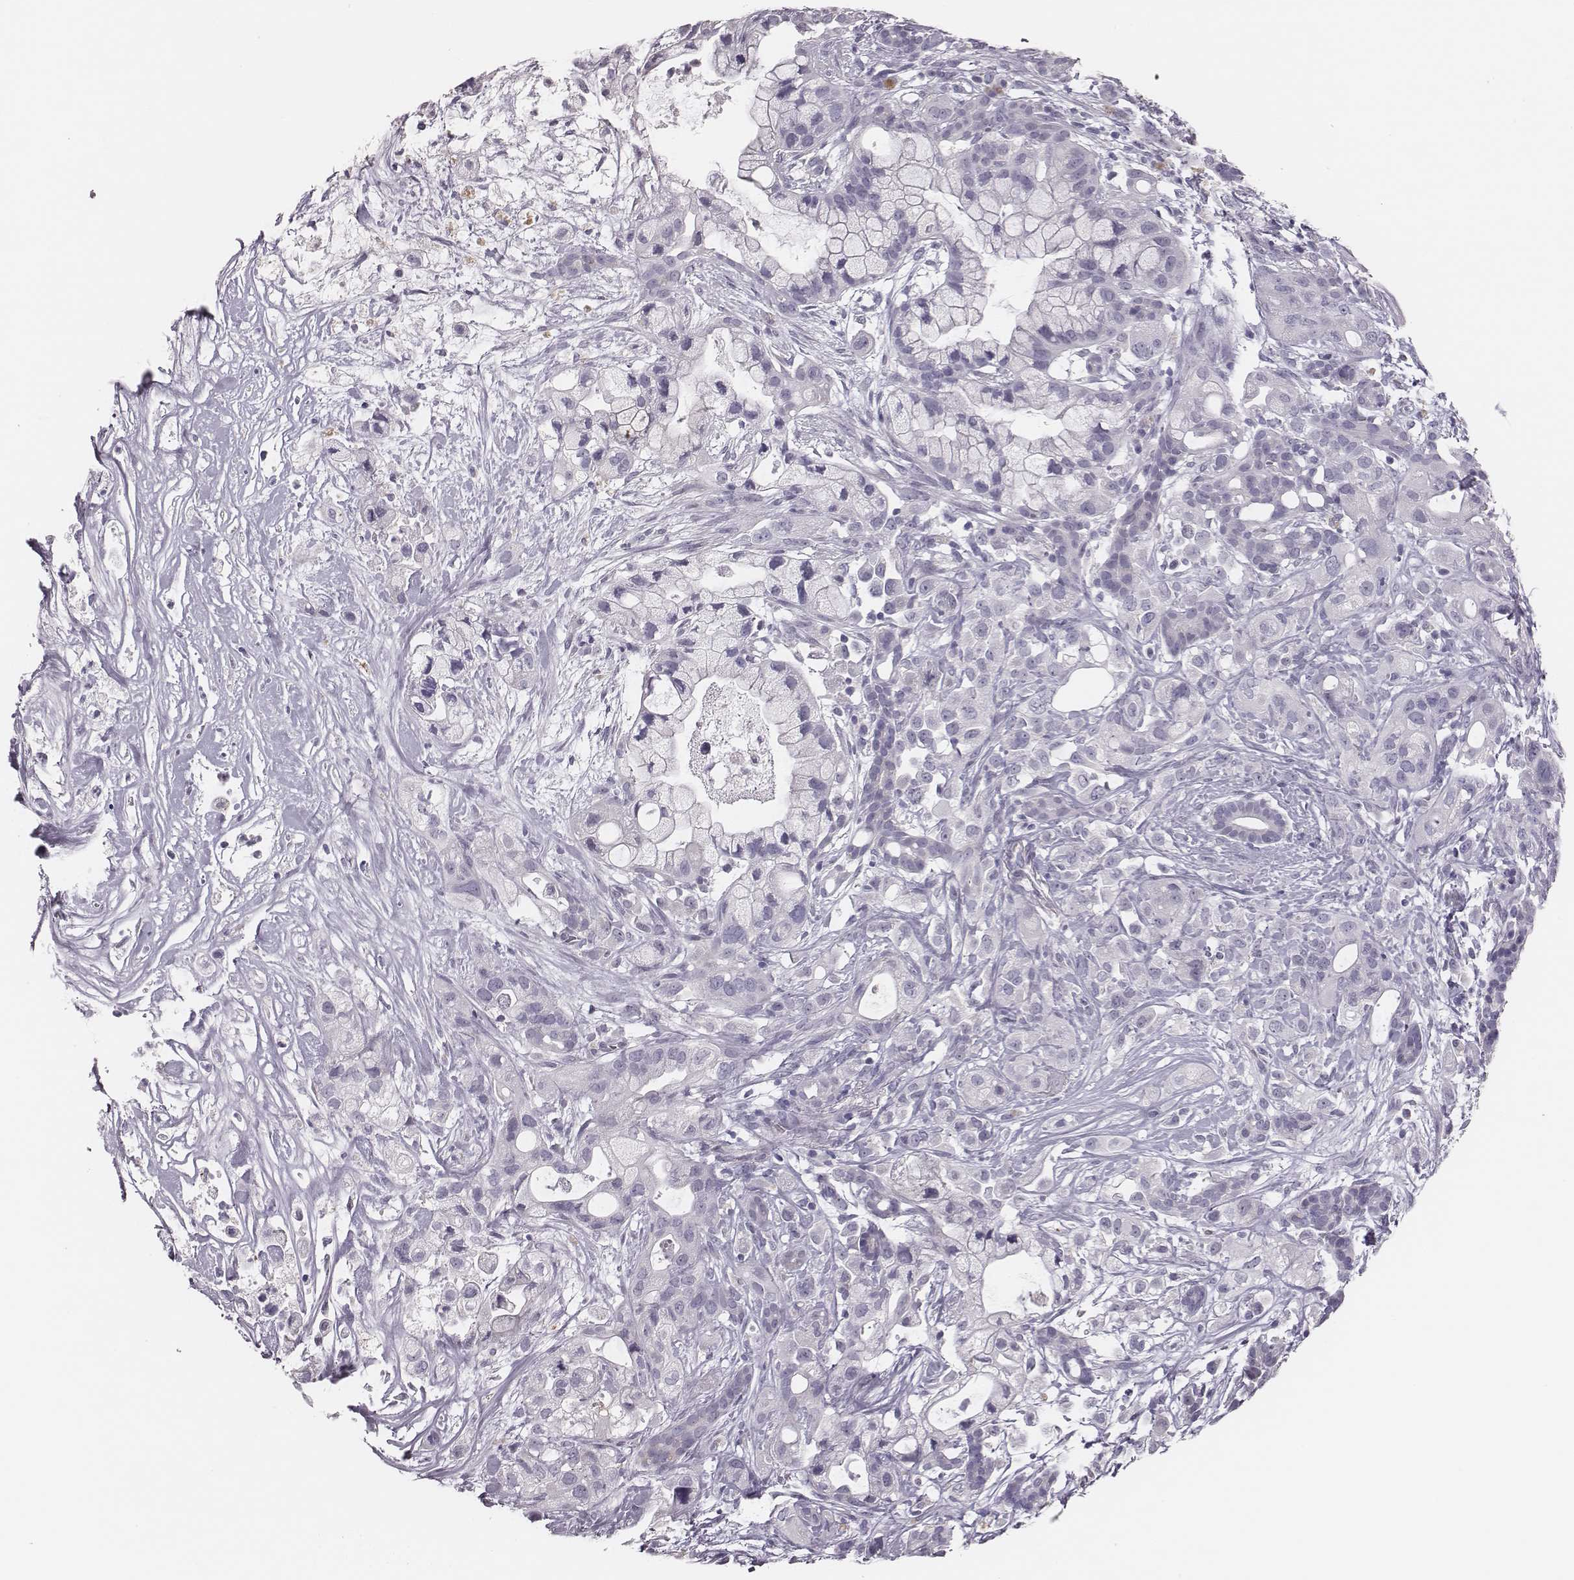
{"staining": {"intensity": "negative", "quantity": "none", "location": "none"}, "tissue": "pancreatic cancer", "cell_type": "Tumor cells", "image_type": "cancer", "snomed": [{"axis": "morphology", "description": "Adenocarcinoma, NOS"}, {"axis": "topography", "description": "Pancreas"}], "caption": "DAB (3,3'-diaminobenzidine) immunohistochemical staining of pancreatic cancer (adenocarcinoma) demonstrates no significant positivity in tumor cells. Brightfield microscopy of IHC stained with DAB (brown) and hematoxylin (blue), captured at high magnification.", "gene": "ADGRF4", "patient": {"sex": "male", "age": 44}}